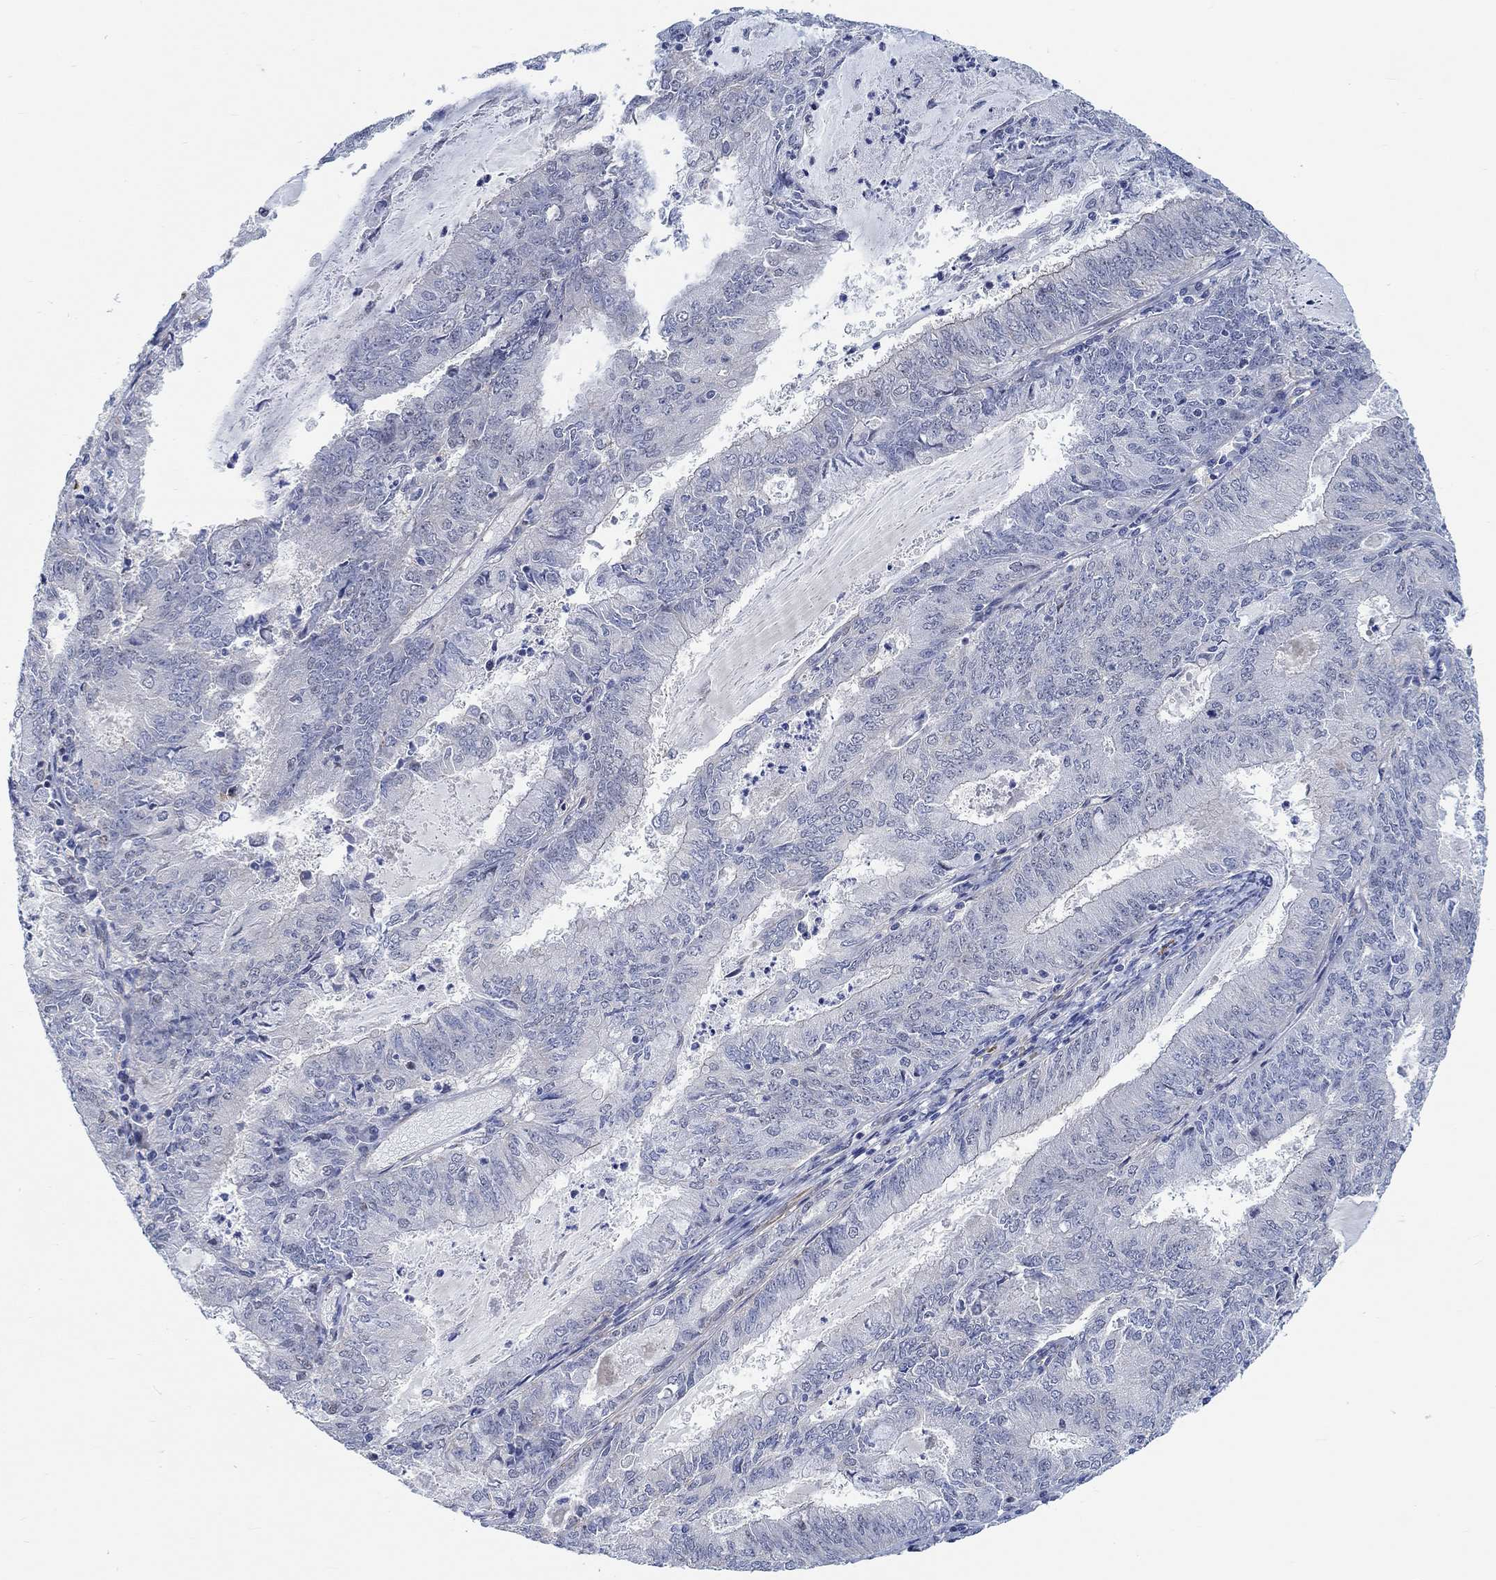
{"staining": {"intensity": "negative", "quantity": "none", "location": "none"}, "tissue": "endometrial cancer", "cell_type": "Tumor cells", "image_type": "cancer", "snomed": [{"axis": "morphology", "description": "Adenocarcinoma, NOS"}, {"axis": "topography", "description": "Endometrium"}], "caption": "Immunohistochemistry histopathology image of human endometrial adenocarcinoma stained for a protein (brown), which reveals no positivity in tumor cells.", "gene": "KCNH8", "patient": {"sex": "female", "age": 57}}